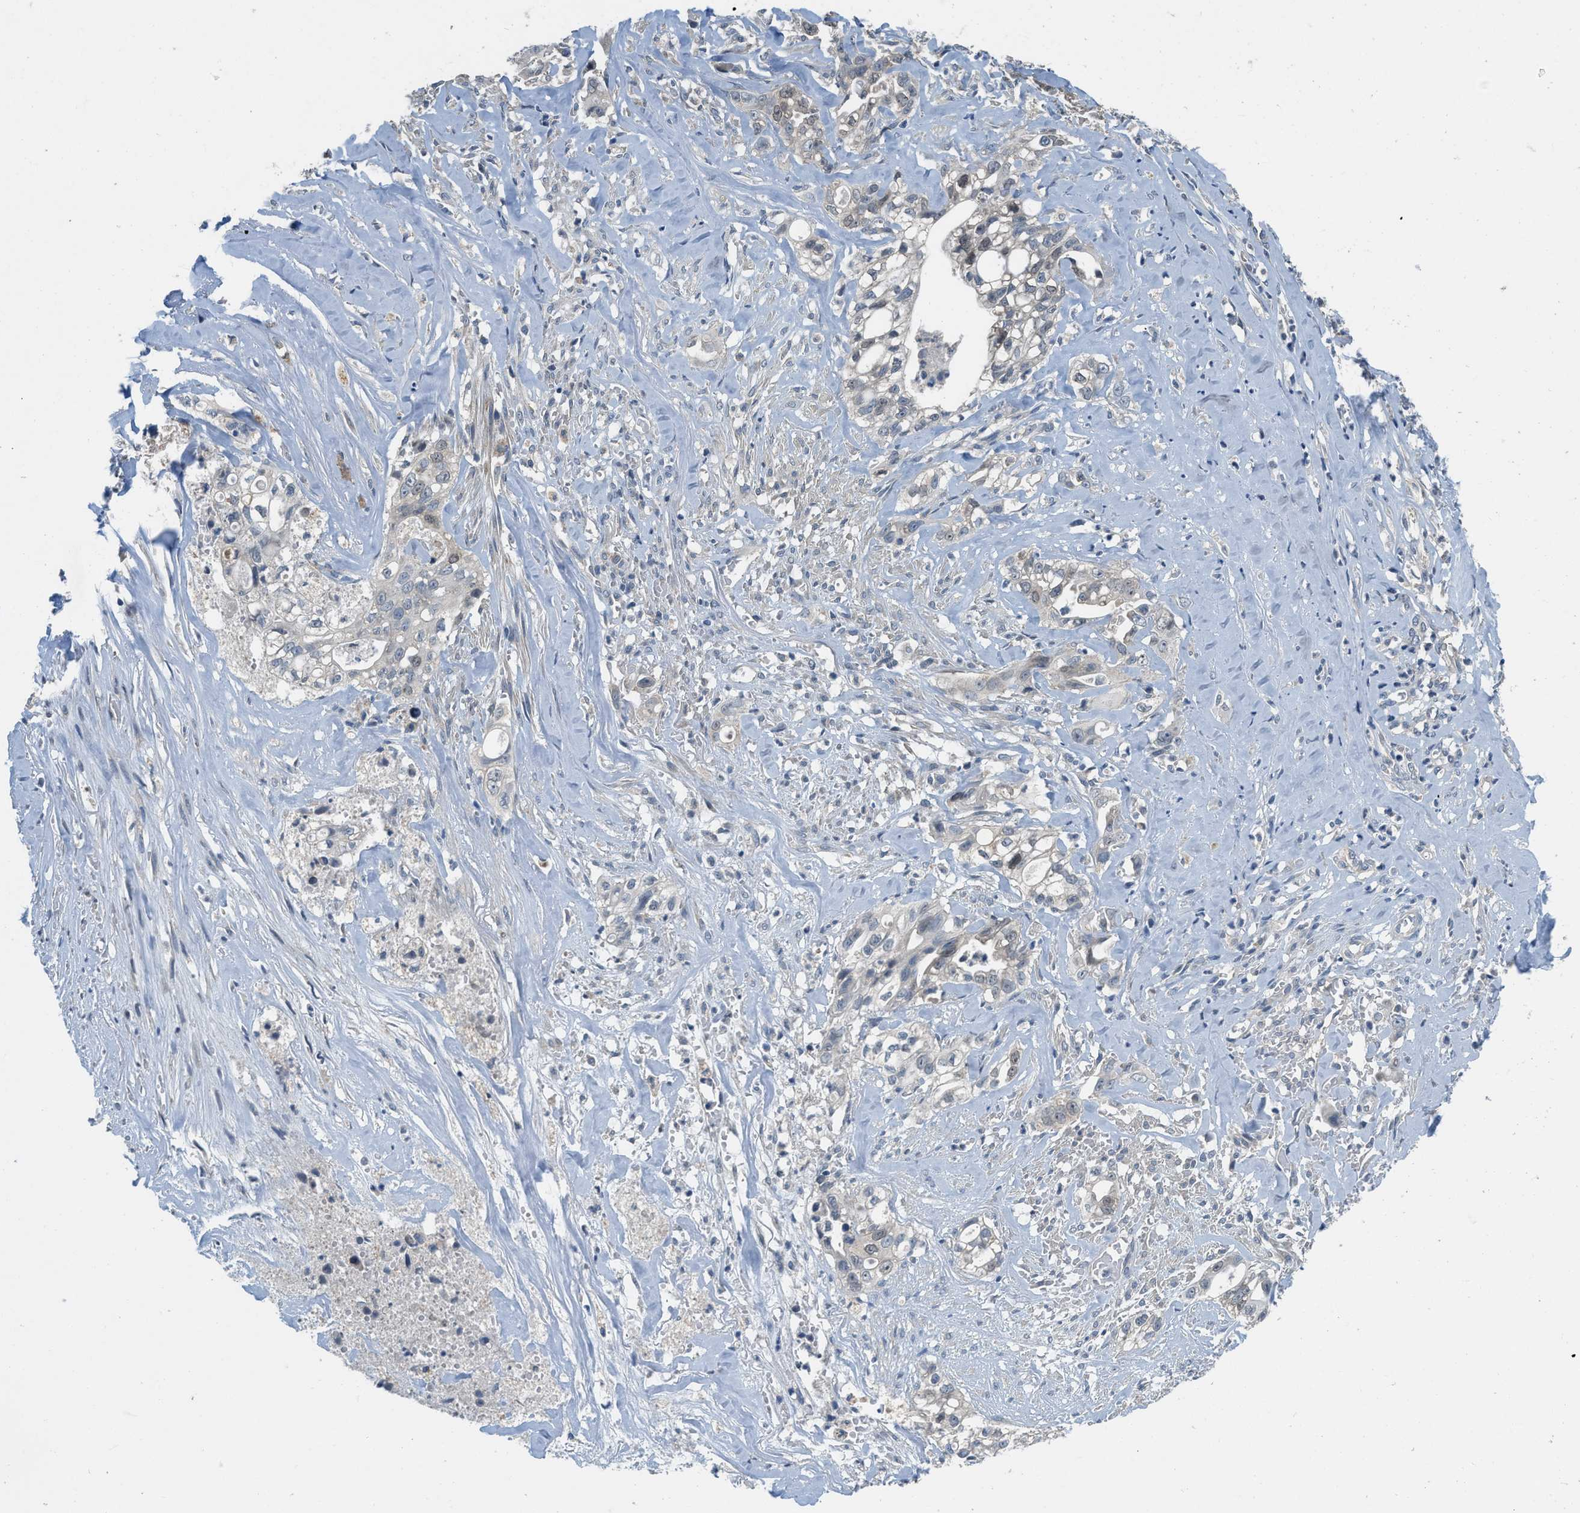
{"staining": {"intensity": "weak", "quantity": "<25%", "location": "nuclear"}, "tissue": "liver cancer", "cell_type": "Tumor cells", "image_type": "cancer", "snomed": [{"axis": "morphology", "description": "Cholangiocarcinoma"}, {"axis": "topography", "description": "Liver"}], "caption": "The immunohistochemistry (IHC) histopathology image has no significant positivity in tumor cells of liver cholangiocarcinoma tissue. (Stains: DAB (3,3'-diaminobenzidine) immunohistochemistry with hematoxylin counter stain, Microscopy: brightfield microscopy at high magnification).", "gene": "MIS18A", "patient": {"sex": "female", "age": 70}}